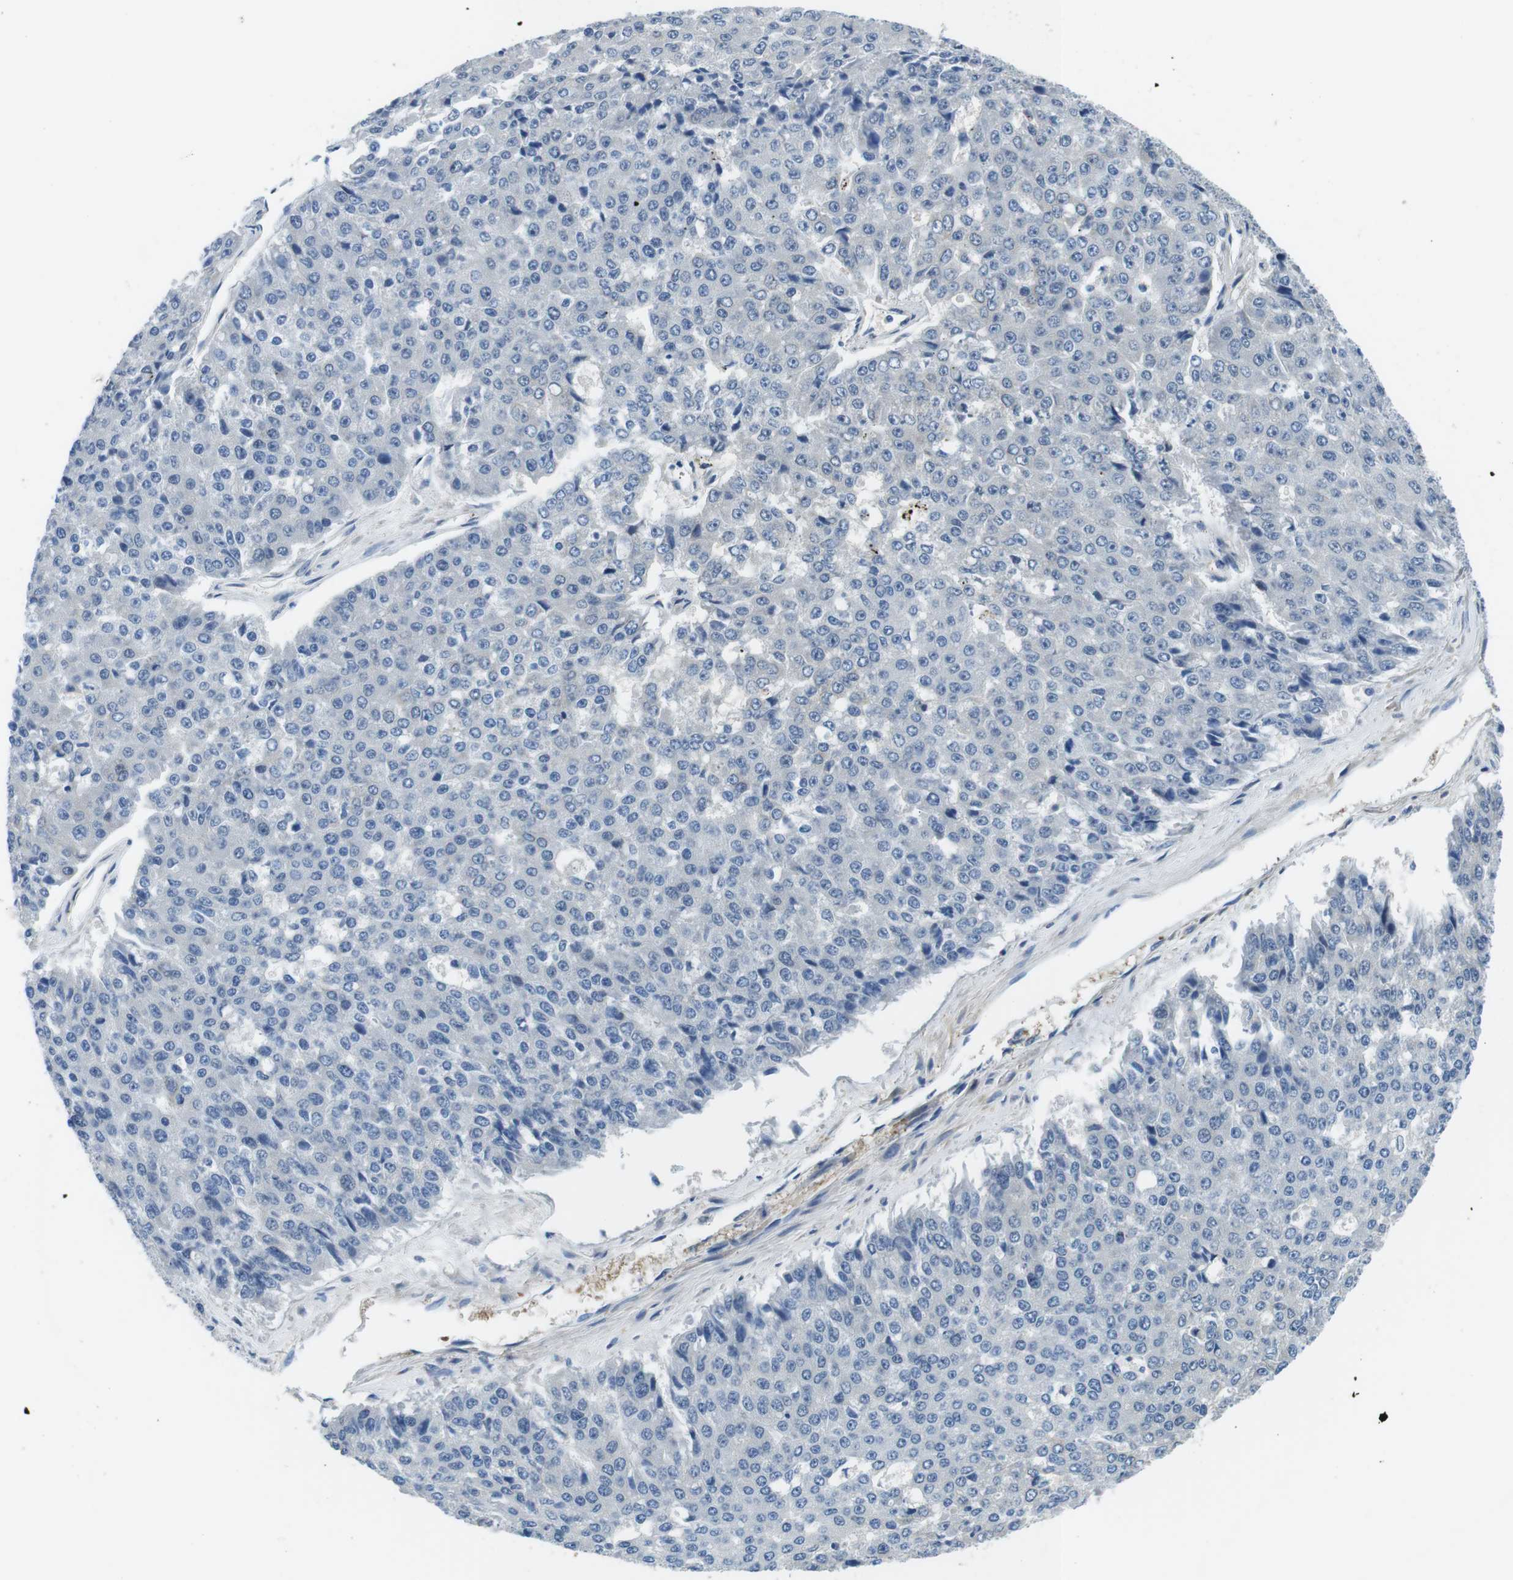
{"staining": {"intensity": "negative", "quantity": "none", "location": "none"}, "tissue": "pancreatic cancer", "cell_type": "Tumor cells", "image_type": "cancer", "snomed": [{"axis": "morphology", "description": "Adenocarcinoma, NOS"}, {"axis": "topography", "description": "Pancreas"}], "caption": "DAB immunohistochemical staining of pancreatic adenocarcinoma exhibits no significant positivity in tumor cells.", "gene": "WSCD1", "patient": {"sex": "male", "age": 50}}